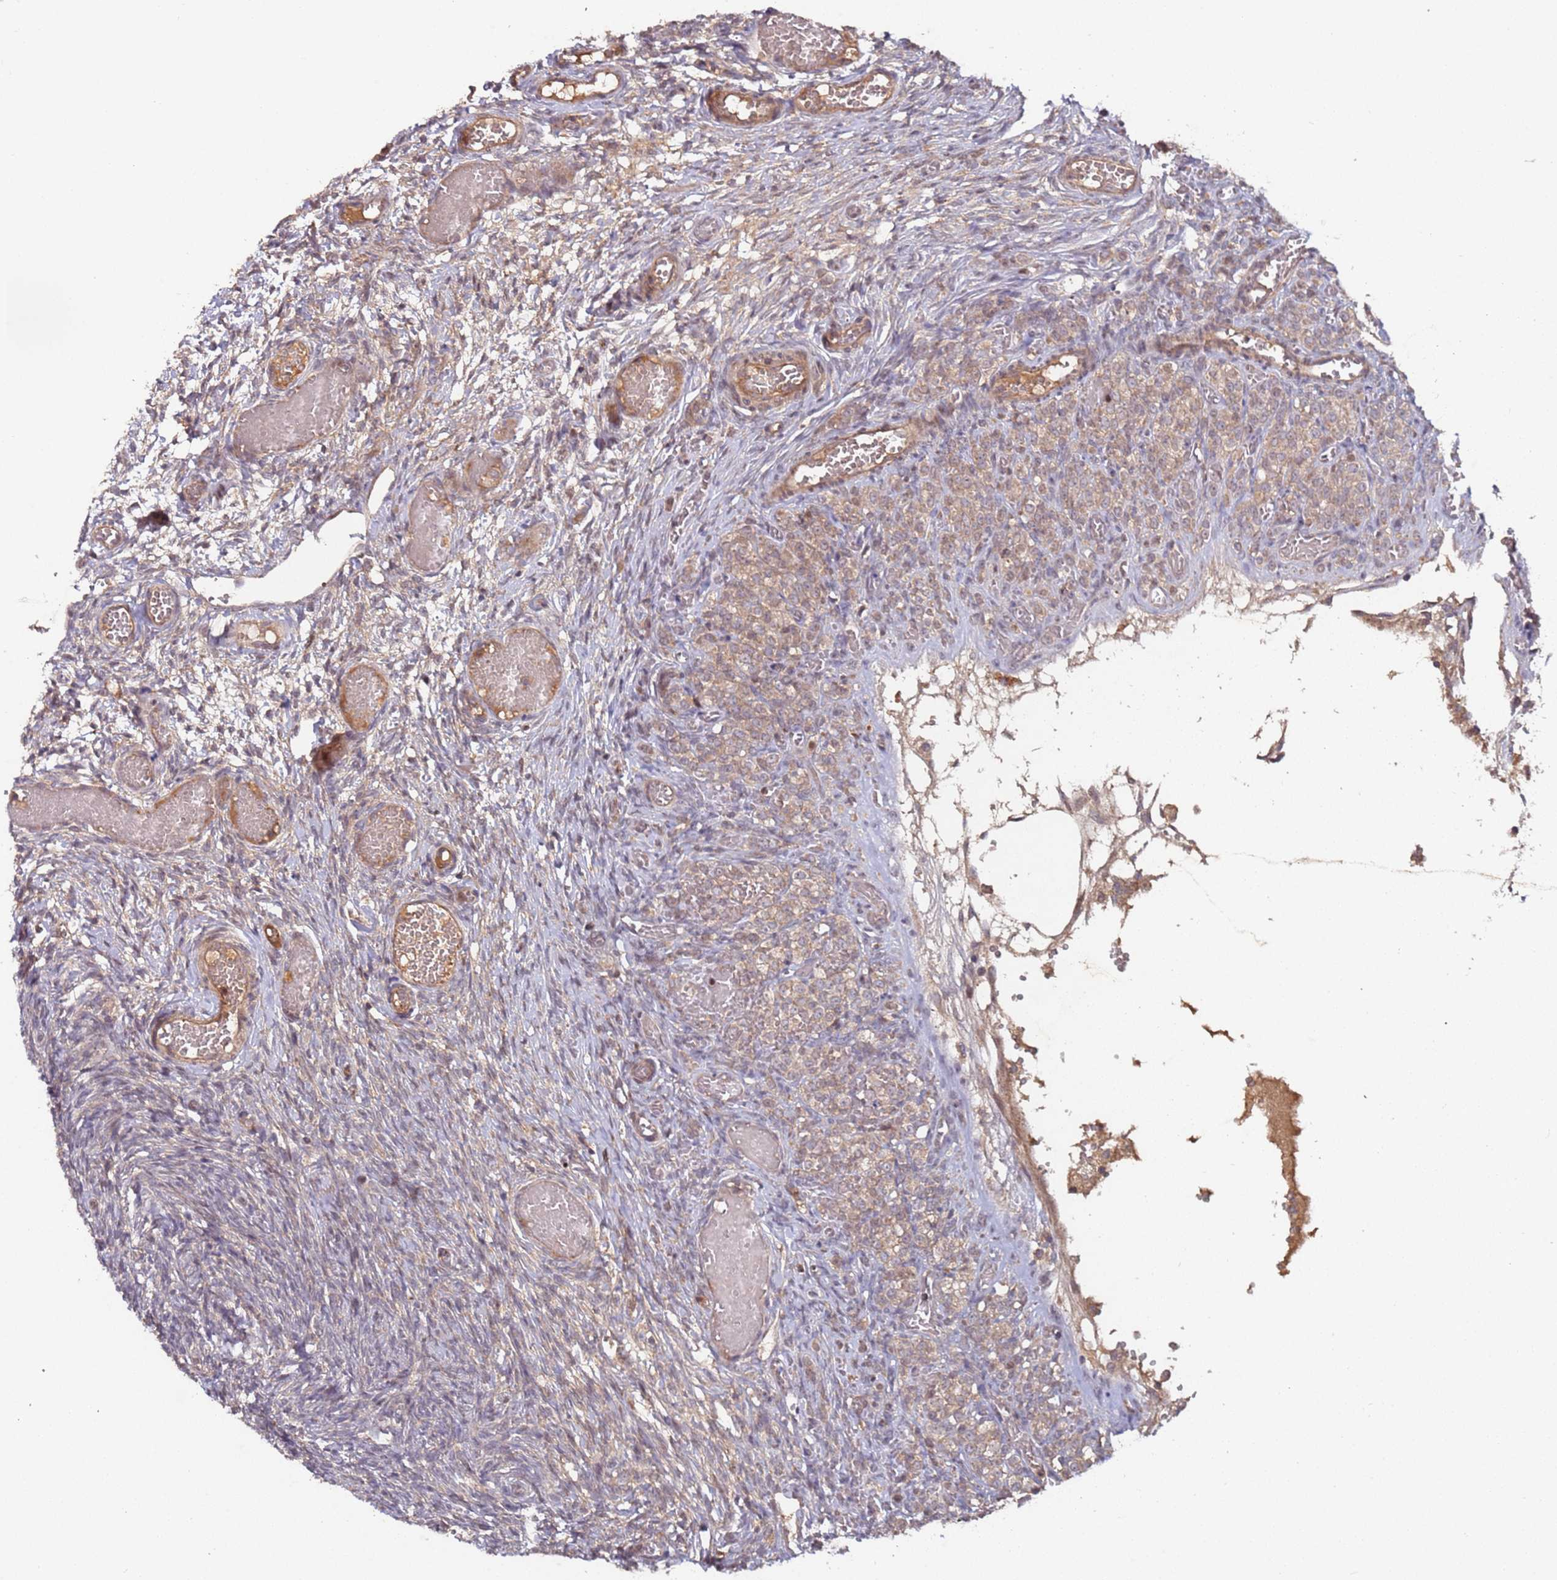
{"staining": {"intensity": "weak", "quantity": "25%-75%", "location": "cytoplasmic/membranous"}, "tissue": "ovary", "cell_type": "Ovarian stroma cells", "image_type": "normal", "snomed": [{"axis": "morphology", "description": "Adenocarcinoma, NOS"}, {"axis": "topography", "description": "Endometrium"}], "caption": "An image of ovary stained for a protein demonstrates weak cytoplasmic/membranous brown staining in ovarian stroma cells. The staining was performed using DAB (3,3'-diaminobenzidine) to visualize the protein expression in brown, while the nuclei were stained in blue with hematoxylin (Magnification: 20x).", "gene": "KANSL1L", "patient": {"sex": "female", "age": 32}}